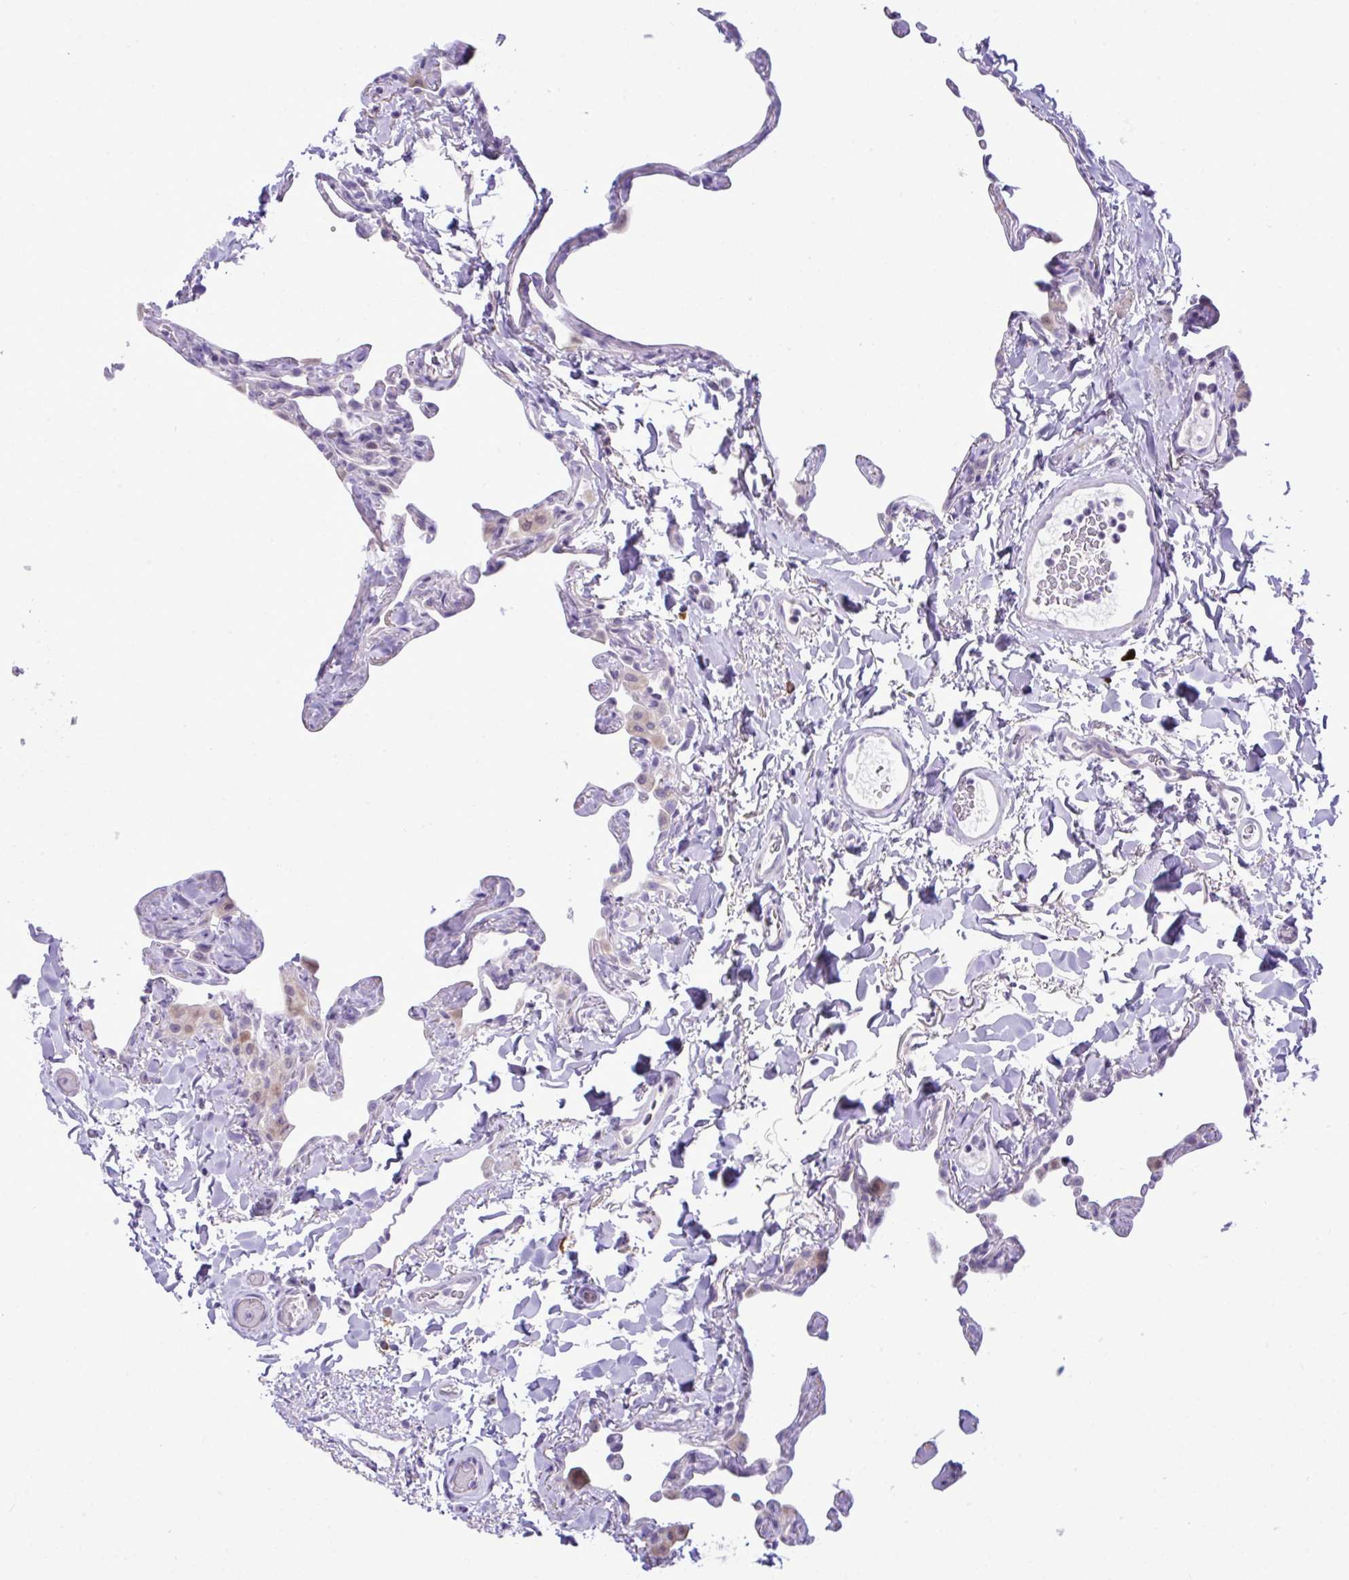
{"staining": {"intensity": "negative", "quantity": "none", "location": "none"}, "tissue": "lung", "cell_type": "Alveolar cells", "image_type": "normal", "snomed": [{"axis": "morphology", "description": "Normal tissue, NOS"}, {"axis": "topography", "description": "Lung"}], "caption": "Immunohistochemistry photomicrograph of normal lung: human lung stained with DAB (3,3'-diaminobenzidine) reveals no significant protein expression in alveolar cells.", "gene": "SPAG1", "patient": {"sex": "male", "age": 65}}